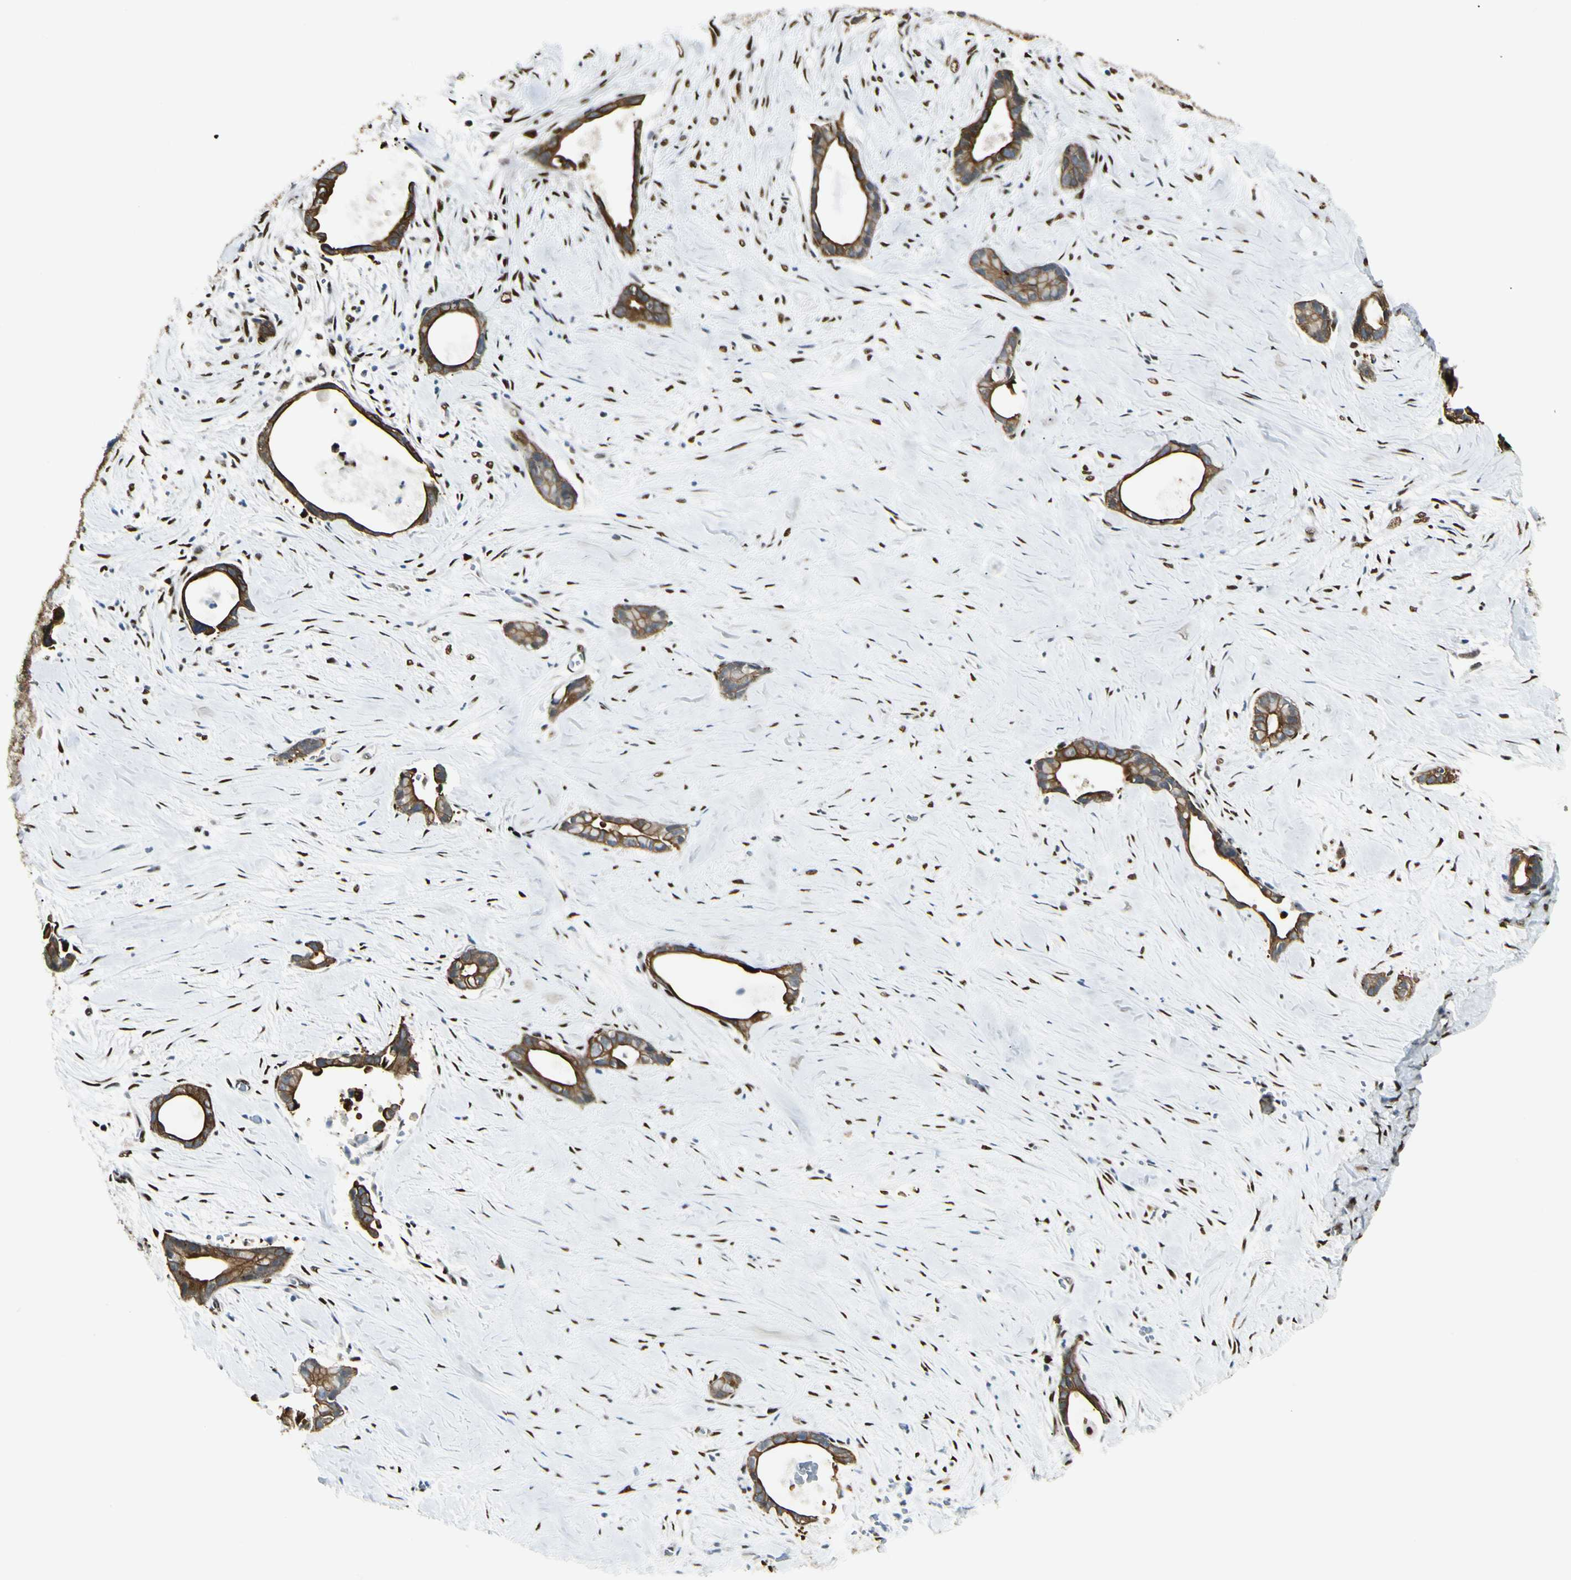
{"staining": {"intensity": "strong", "quantity": ">75%", "location": "cytoplasmic/membranous"}, "tissue": "liver cancer", "cell_type": "Tumor cells", "image_type": "cancer", "snomed": [{"axis": "morphology", "description": "Cholangiocarcinoma"}, {"axis": "topography", "description": "Liver"}], "caption": "Immunohistochemistry (IHC) micrograph of human liver cancer (cholangiocarcinoma) stained for a protein (brown), which reveals high levels of strong cytoplasmic/membranous staining in approximately >75% of tumor cells.", "gene": "ATXN1", "patient": {"sex": "female", "age": 55}}